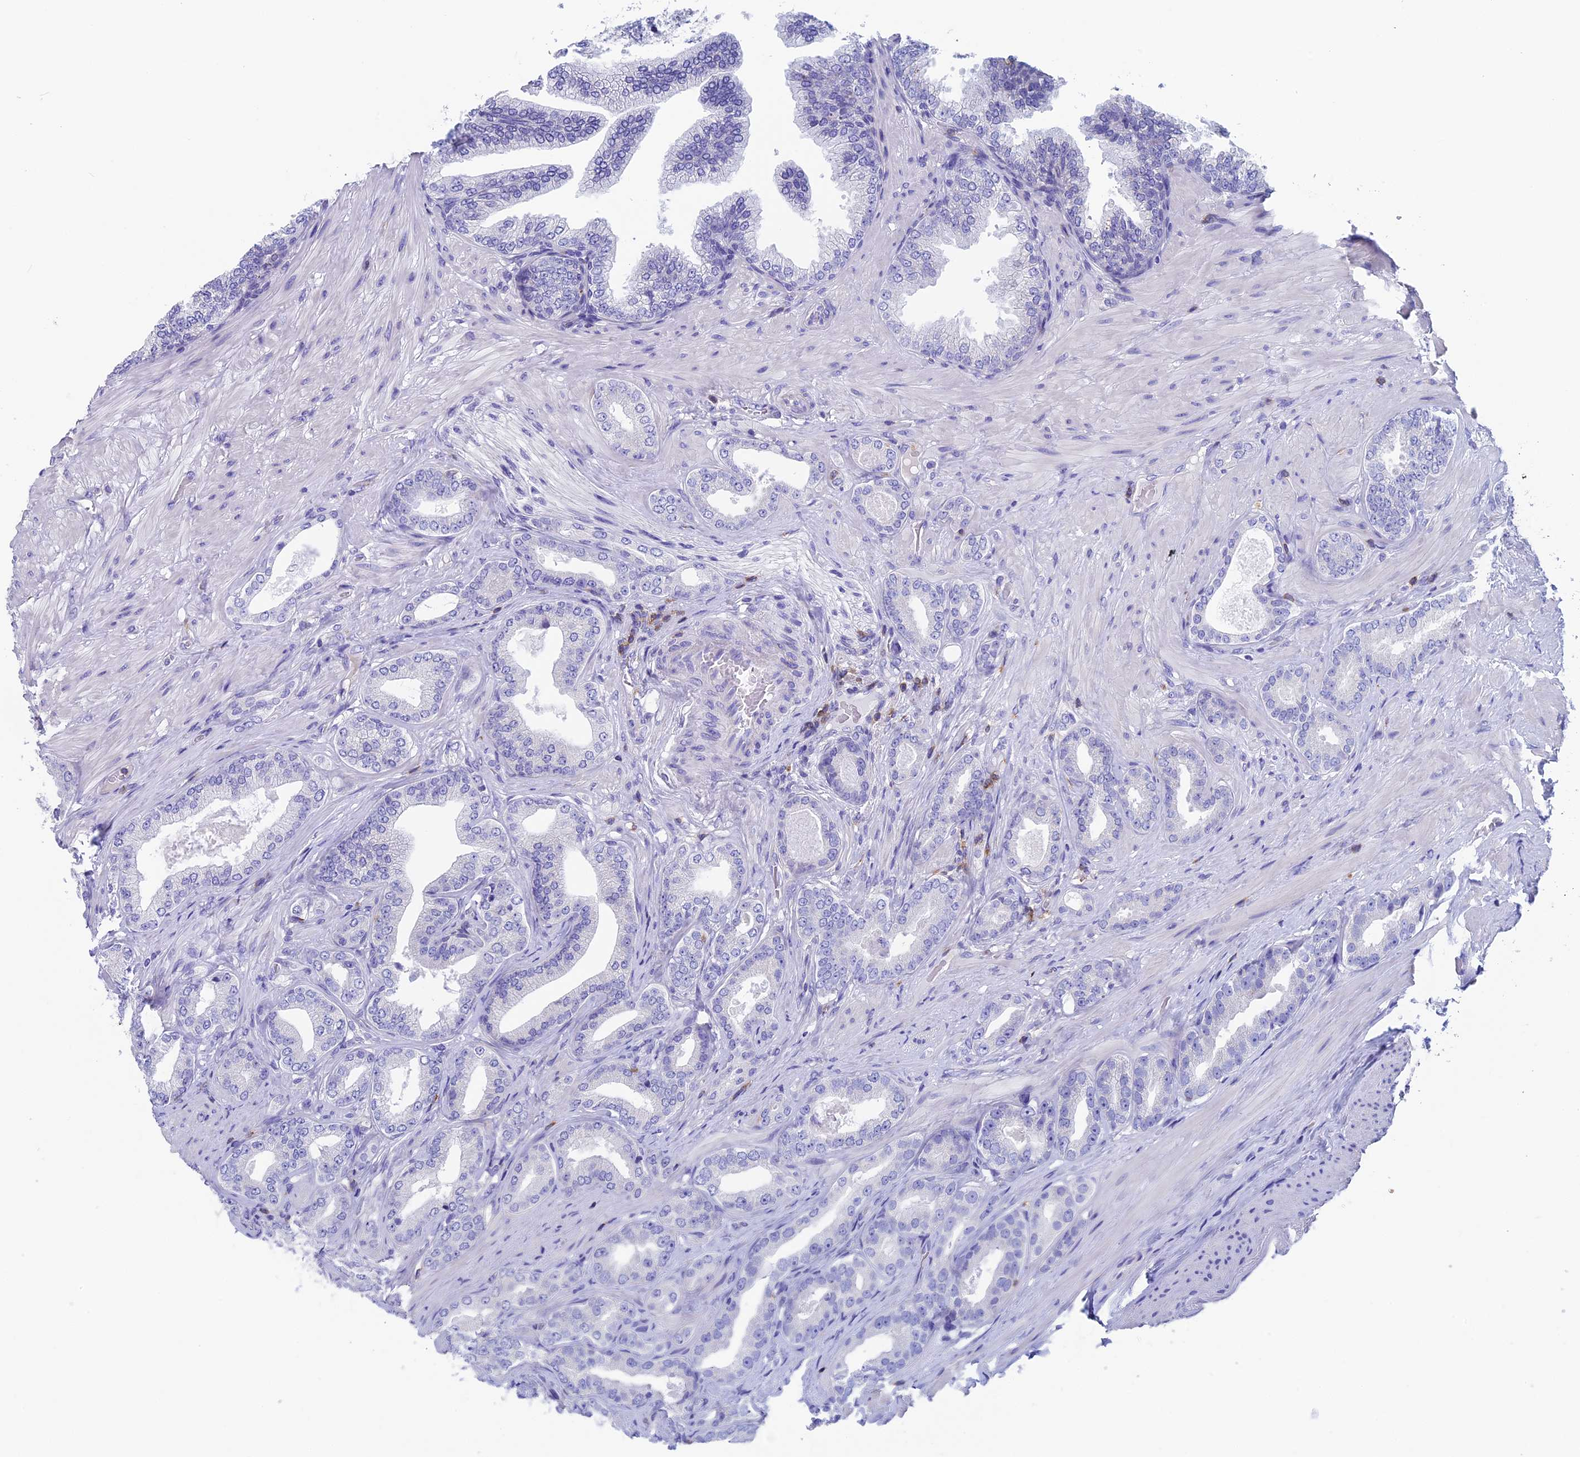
{"staining": {"intensity": "negative", "quantity": "none", "location": "none"}, "tissue": "prostate cancer", "cell_type": "Tumor cells", "image_type": "cancer", "snomed": [{"axis": "morphology", "description": "Adenocarcinoma, Low grade"}, {"axis": "topography", "description": "Prostate"}], "caption": "DAB (3,3'-diaminobenzidine) immunohistochemical staining of human prostate cancer exhibits no significant positivity in tumor cells.", "gene": "SEPTIN1", "patient": {"sex": "male", "age": 63}}